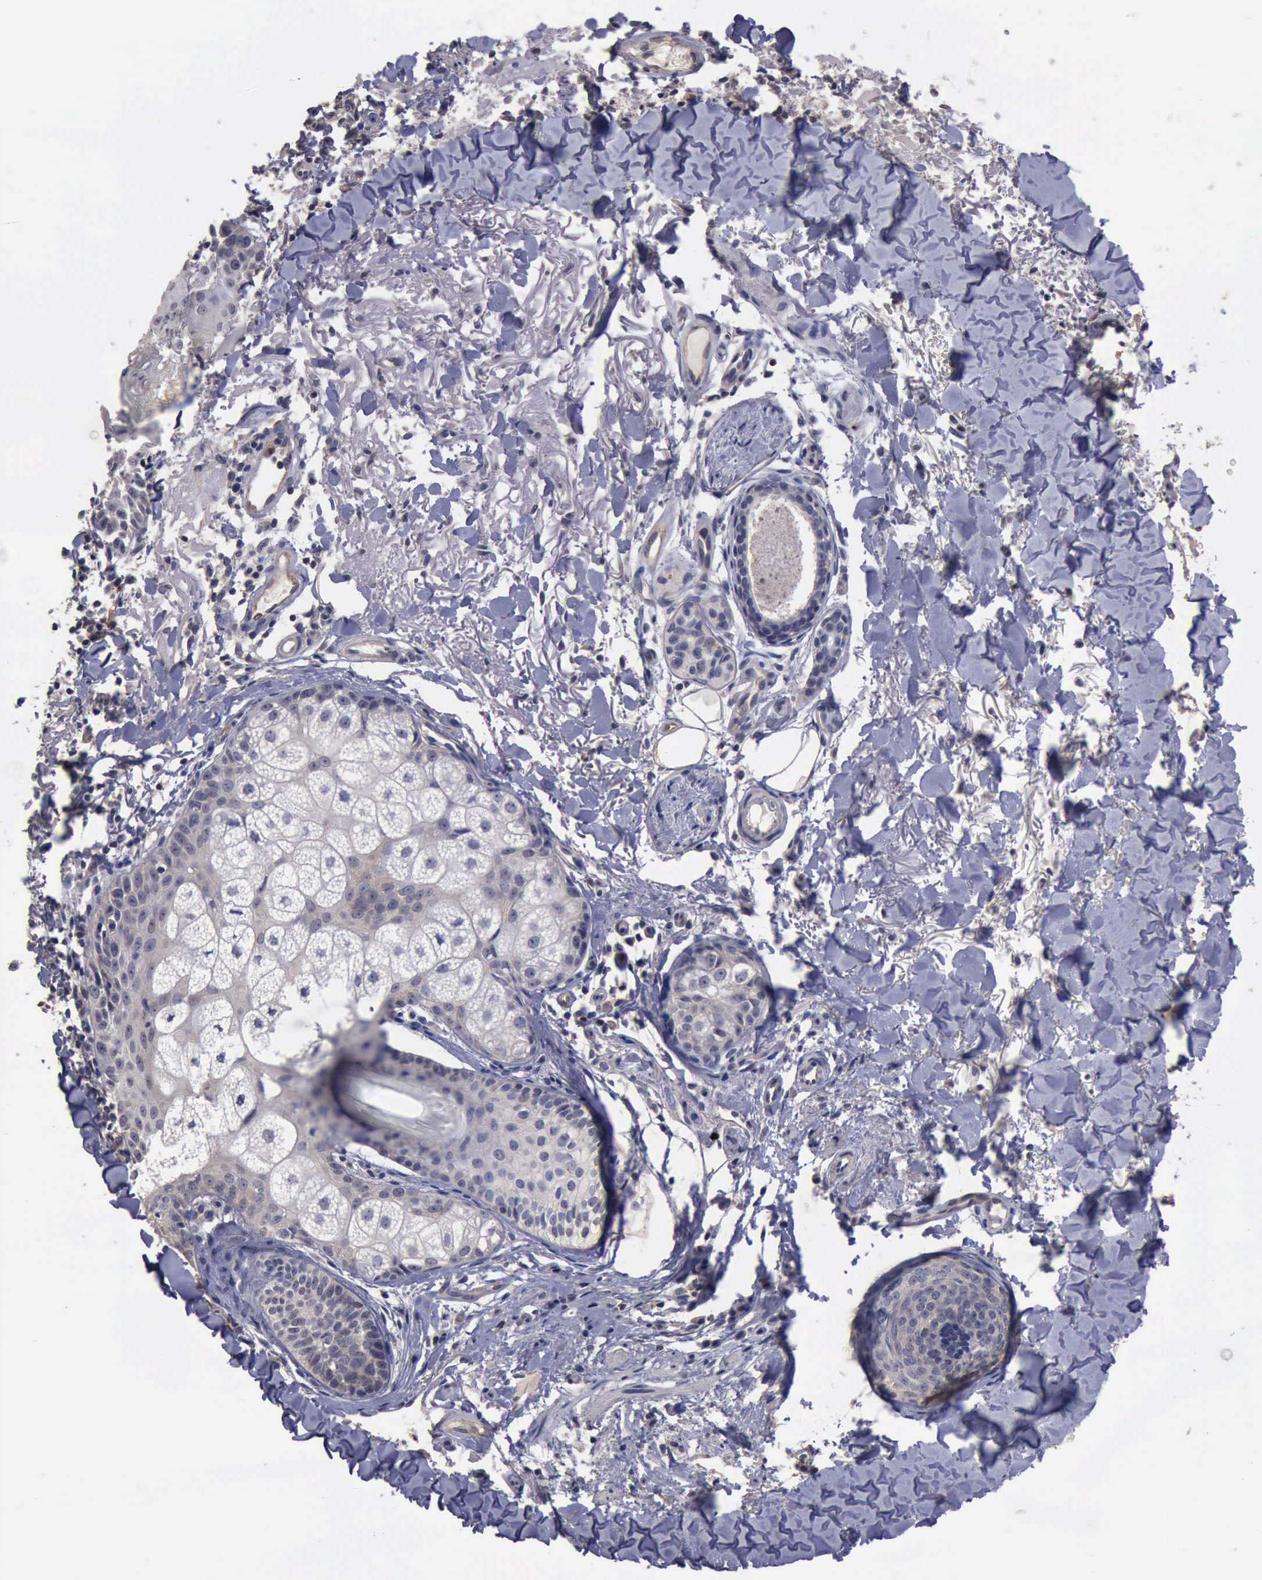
{"staining": {"intensity": "negative", "quantity": "none", "location": "none"}, "tissue": "skin cancer", "cell_type": "Tumor cells", "image_type": "cancer", "snomed": [{"axis": "morphology", "description": "Basal cell carcinoma"}, {"axis": "topography", "description": "Skin"}], "caption": "High magnification brightfield microscopy of basal cell carcinoma (skin) stained with DAB (3,3'-diaminobenzidine) (brown) and counterstained with hematoxylin (blue): tumor cells show no significant staining. Nuclei are stained in blue.", "gene": "CRKL", "patient": {"sex": "female", "age": 81}}